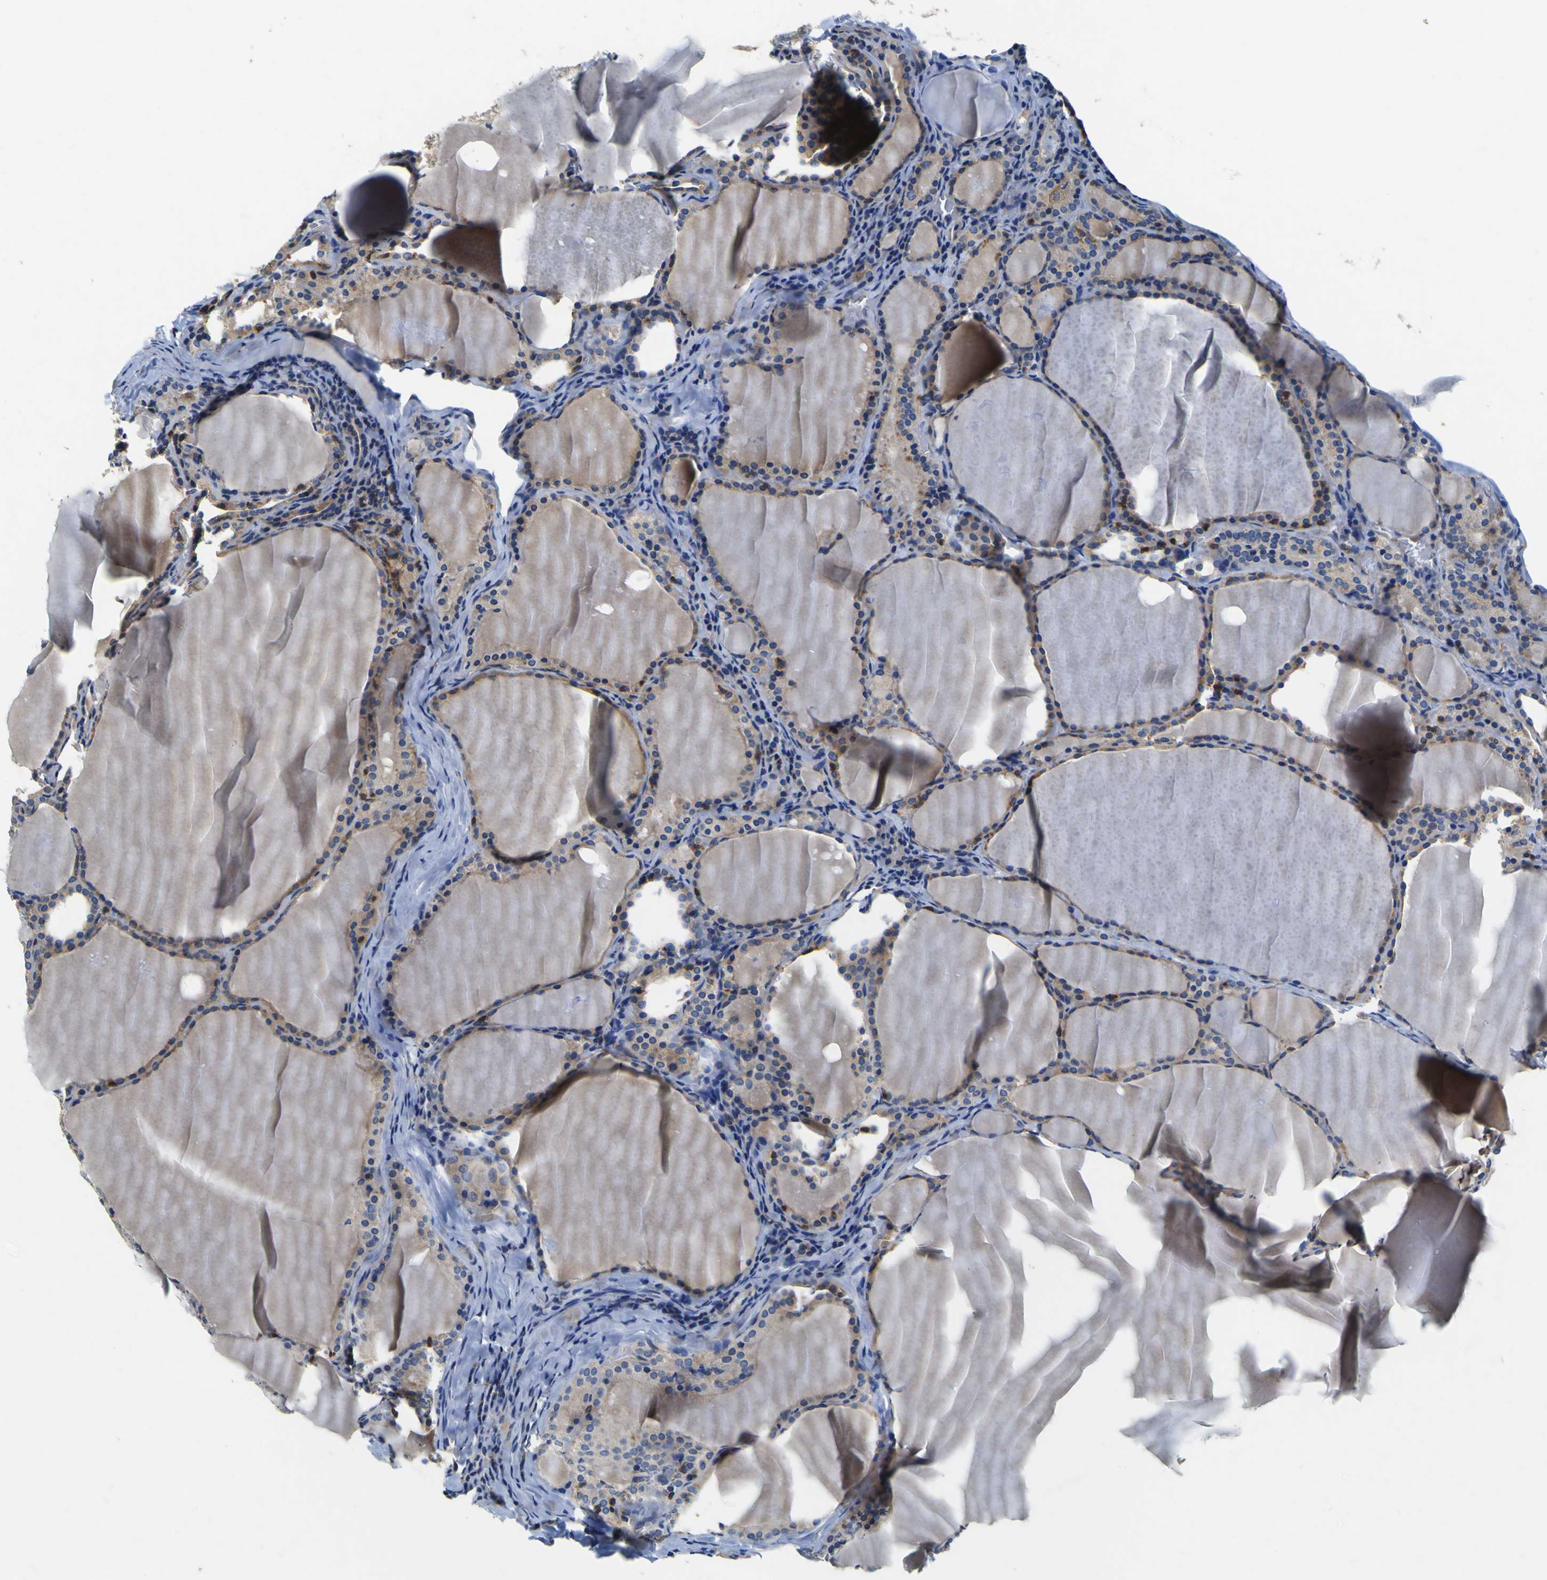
{"staining": {"intensity": "weak", "quantity": ">75%", "location": "cytoplasmic/membranous"}, "tissue": "thyroid cancer", "cell_type": "Tumor cells", "image_type": "cancer", "snomed": [{"axis": "morphology", "description": "Papillary adenocarcinoma, NOS"}, {"axis": "topography", "description": "Thyroid gland"}], "caption": "Immunohistochemistry histopathology image of neoplastic tissue: human papillary adenocarcinoma (thyroid) stained using IHC reveals low levels of weak protein expression localized specifically in the cytoplasmic/membranous of tumor cells, appearing as a cytoplasmic/membranous brown color.", "gene": "CNR2", "patient": {"sex": "female", "age": 42}}